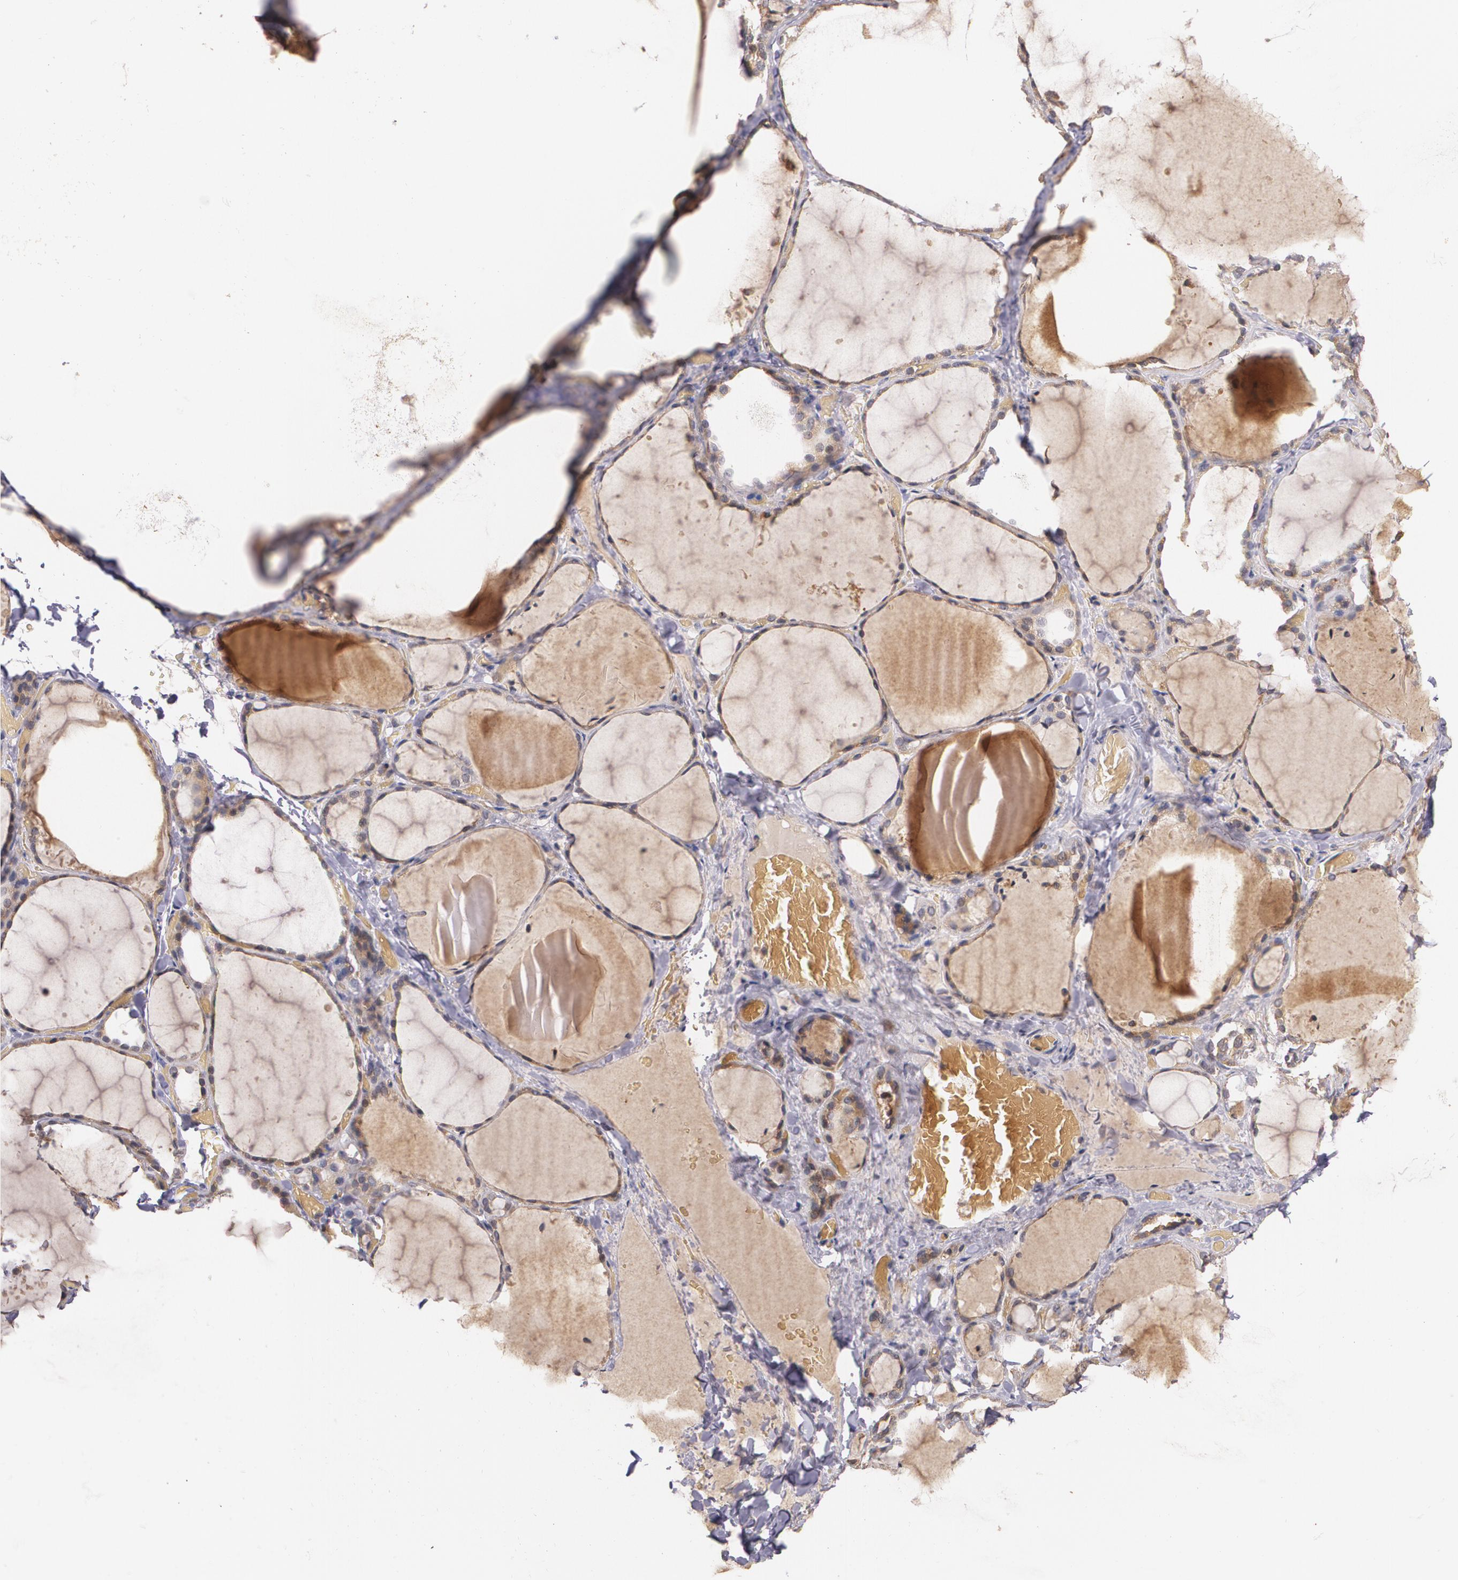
{"staining": {"intensity": "moderate", "quantity": ">75%", "location": "cytoplasmic/membranous"}, "tissue": "thyroid gland", "cell_type": "Glandular cells", "image_type": "normal", "snomed": [{"axis": "morphology", "description": "Normal tissue, NOS"}, {"axis": "topography", "description": "Thyroid gland"}], "caption": "Thyroid gland stained with DAB immunohistochemistry shows medium levels of moderate cytoplasmic/membranous positivity in approximately >75% of glandular cells.", "gene": "IFNGR2", "patient": {"sex": "female", "age": 22}}